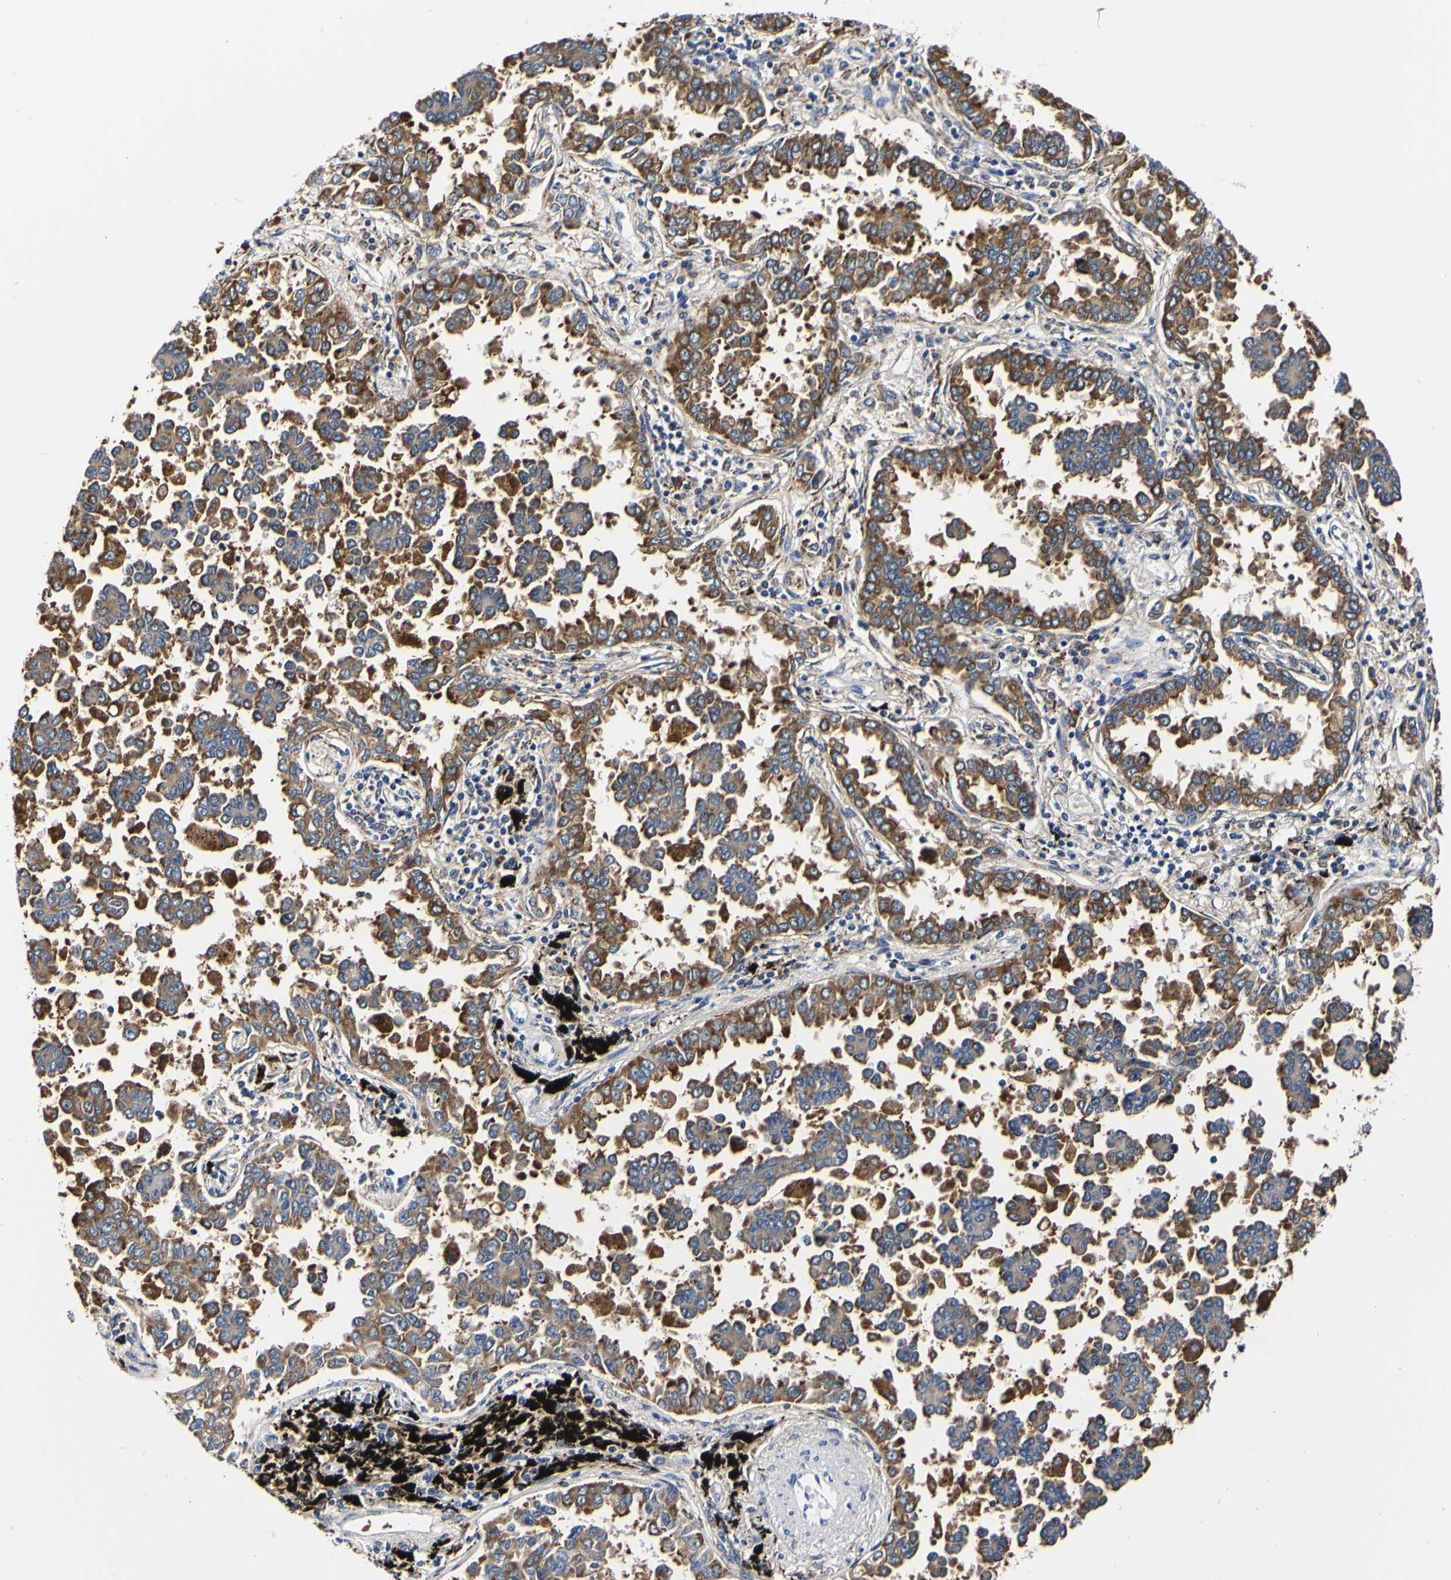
{"staining": {"intensity": "strong", "quantity": ">75%", "location": "cytoplasmic/membranous"}, "tissue": "lung cancer", "cell_type": "Tumor cells", "image_type": "cancer", "snomed": [{"axis": "morphology", "description": "Normal tissue, NOS"}, {"axis": "morphology", "description": "Adenocarcinoma, NOS"}, {"axis": "topography", "description": "Lung"}], "caption": "A micrograph showing strong cytoplasmic/membranous expression in about >75% of tumor cells in adenocarcinoma (lung), as visualized by brown immunohistochemical staining.", "gene": "P4HB", "patient": {"sex": "male", "age": 59}}